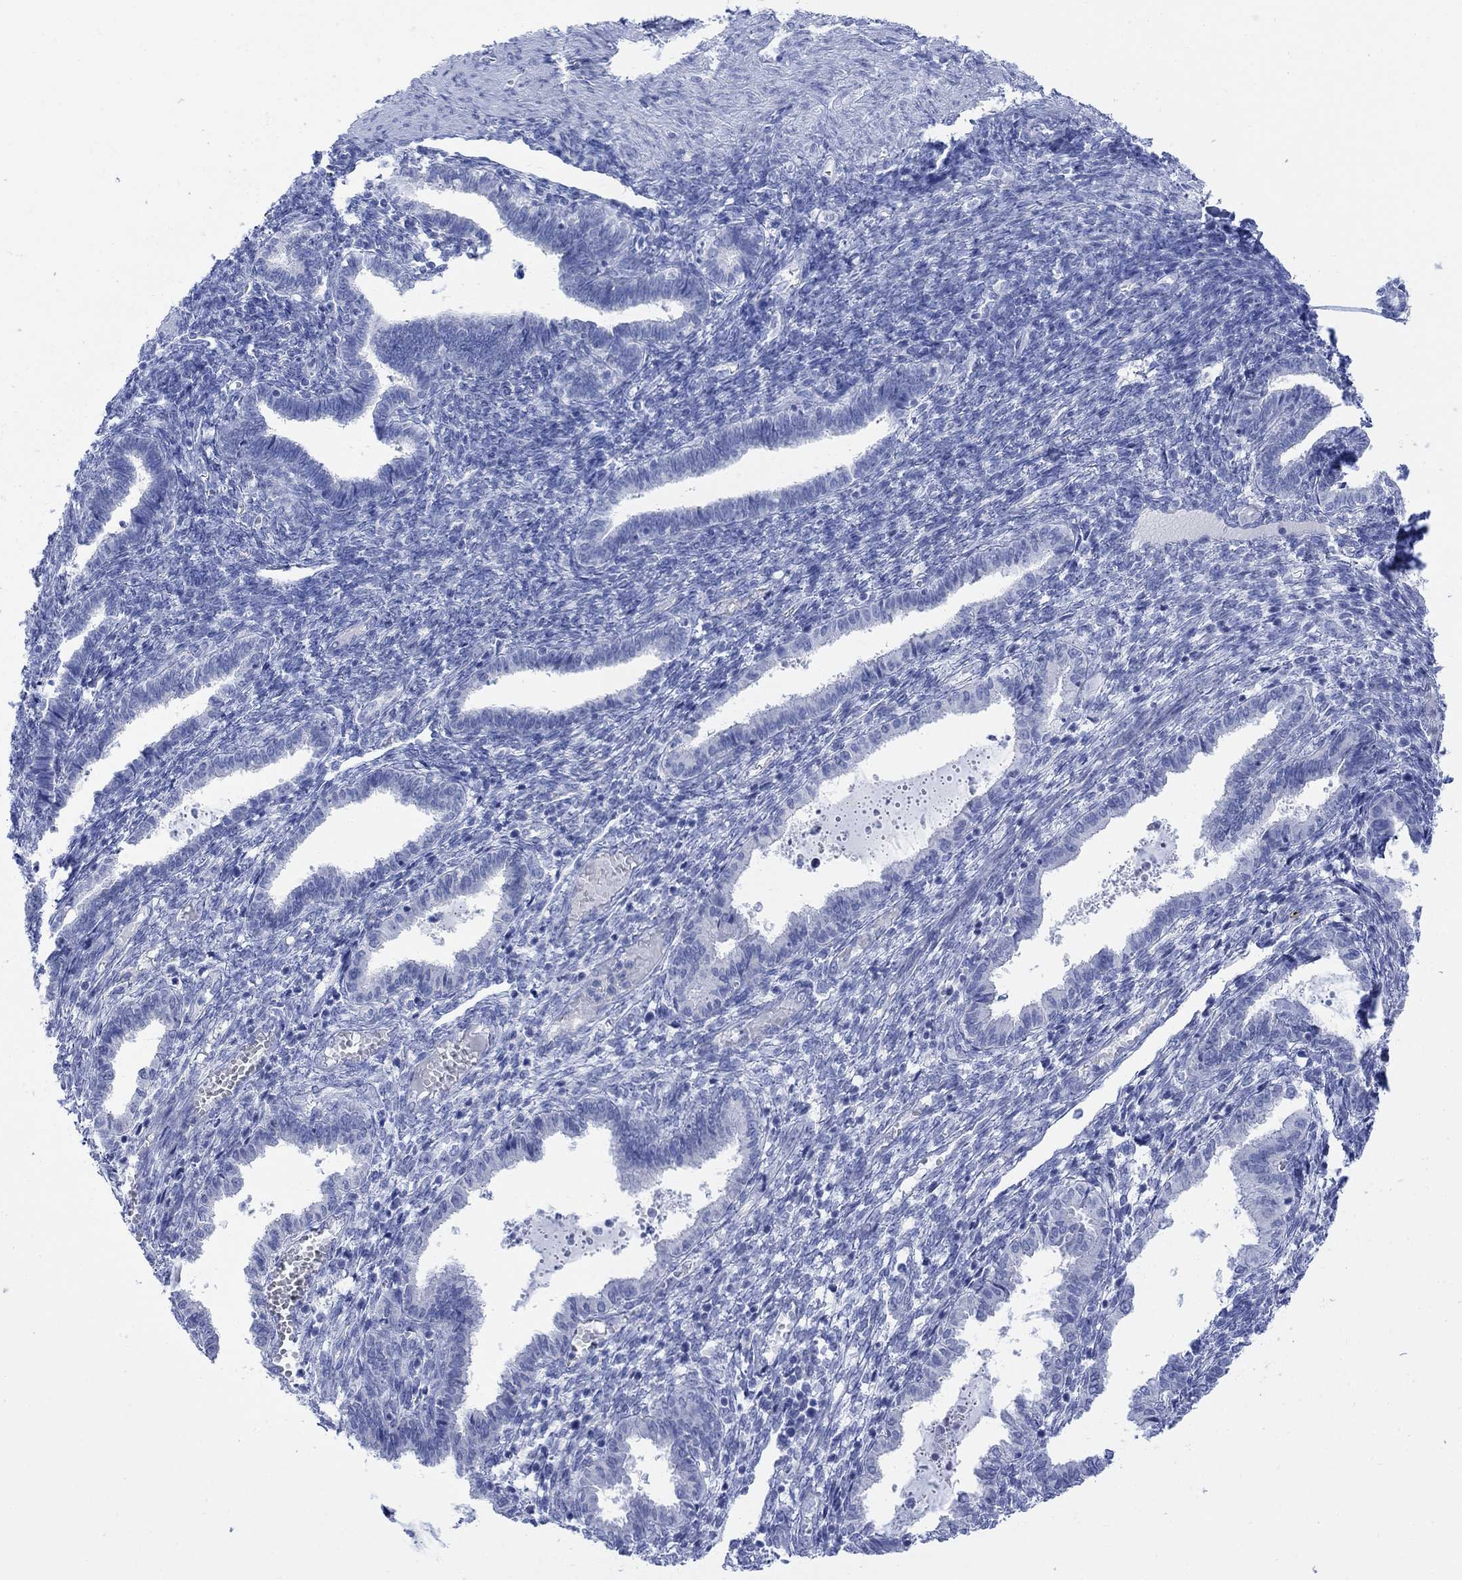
{"staining": {"intensity": "negative", "quantity": "none", "location": "none"}, "tissue": "endometrium", "cell_type": "Cells in endometrial stroma", "image_type": "normal", "snomed": [{"axis": "morphology", "description": "Normal tissue, NOS"}, {"axis": "topography", "description": "Endometrium"}], "caption": "Immunohistochemistry micrograph of benign endometrium stained for a protein (brown), which reveals no positivity in cells in endometrial stroma.", "gene": "GNG13", "patient": {"sex": "female", "age": 43}}